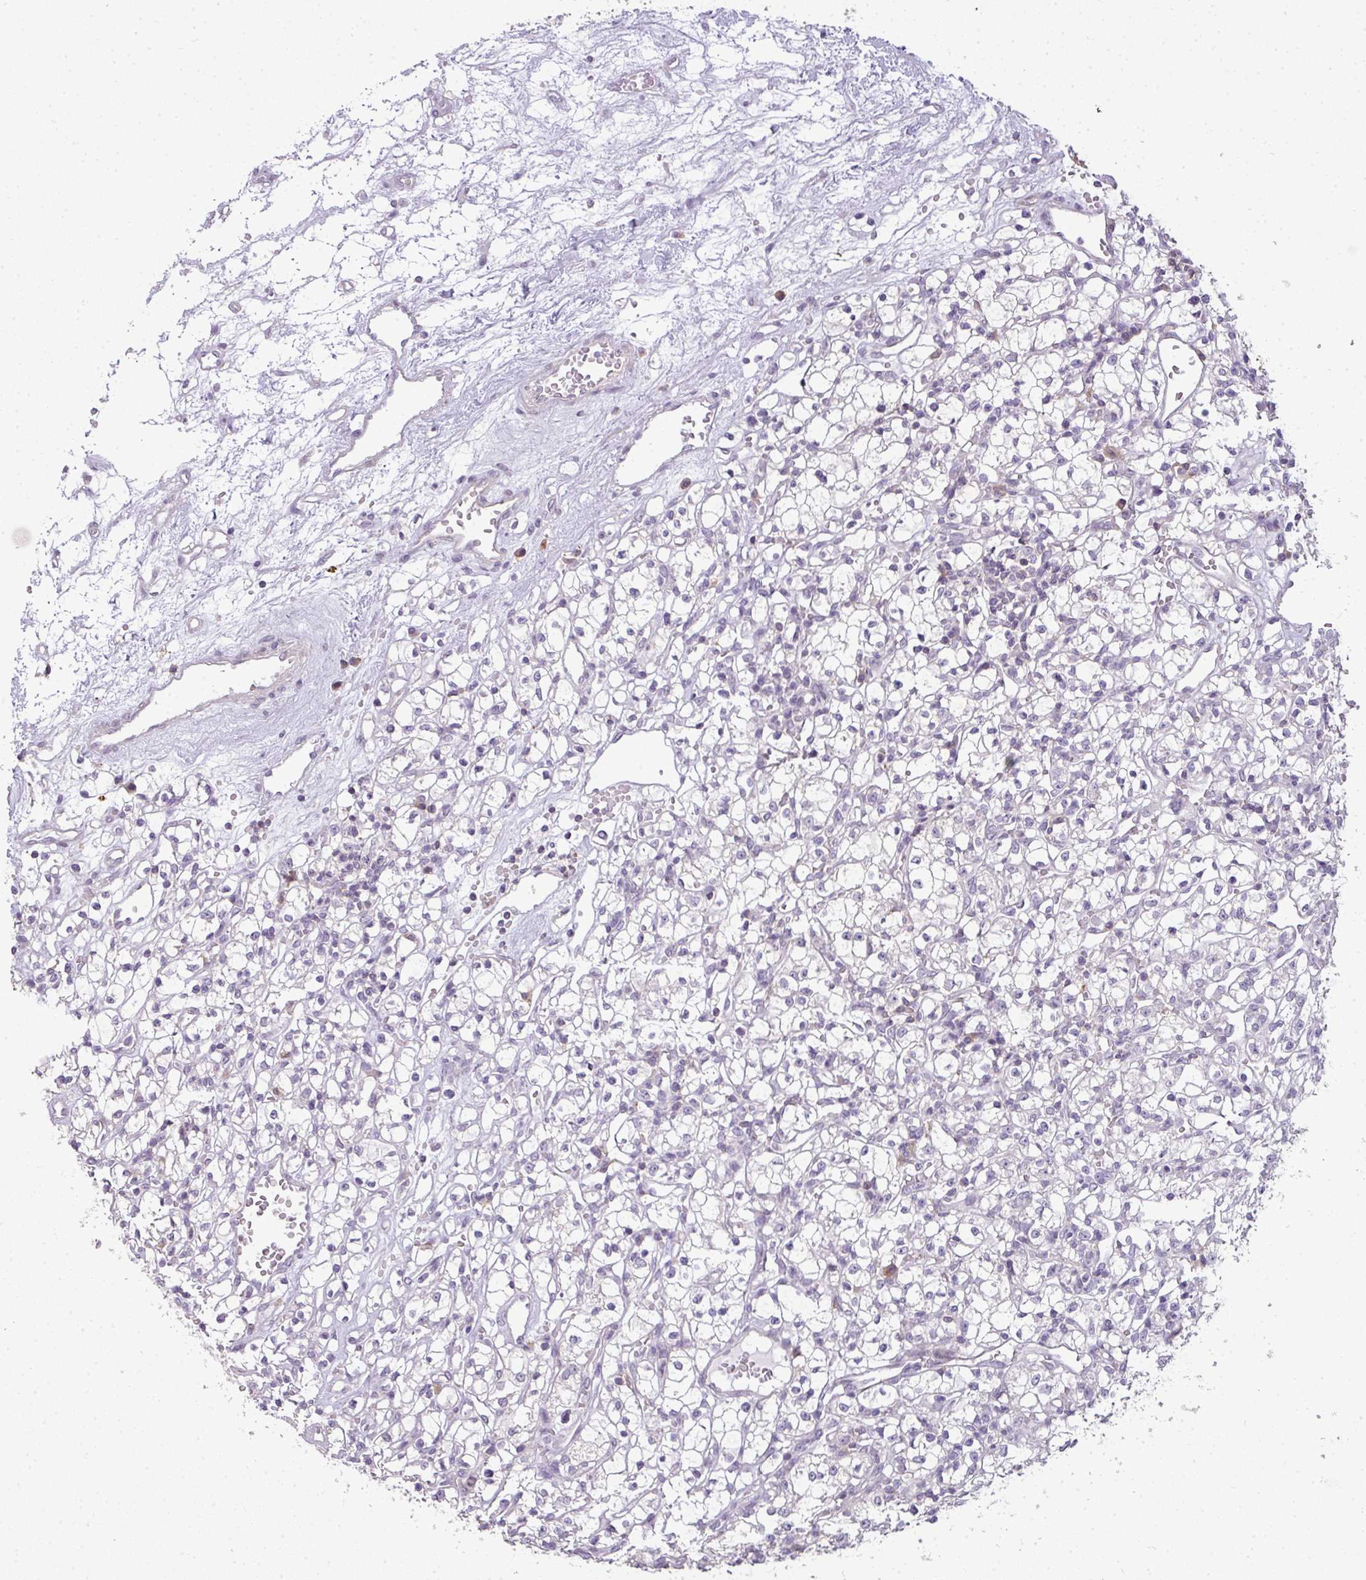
{"staining": {"intensity": "negative", "quantity": "none", "location": "none"}, "tissue": "renal cancer", "cell_type": "Tumor cells", "image_type": "cancer", "snomed": [{"axis": "morphology", "description": "Adenocarcinoma, NOS"}, {"axis": "topography", "description": "Kidney"}], "caption": "Immunohistochemistry (IHC) of renal adenocarcinoma displays no staining in tumor cells.", "gene": "LY9", "patient": {"sex": "female", "age": 59}}